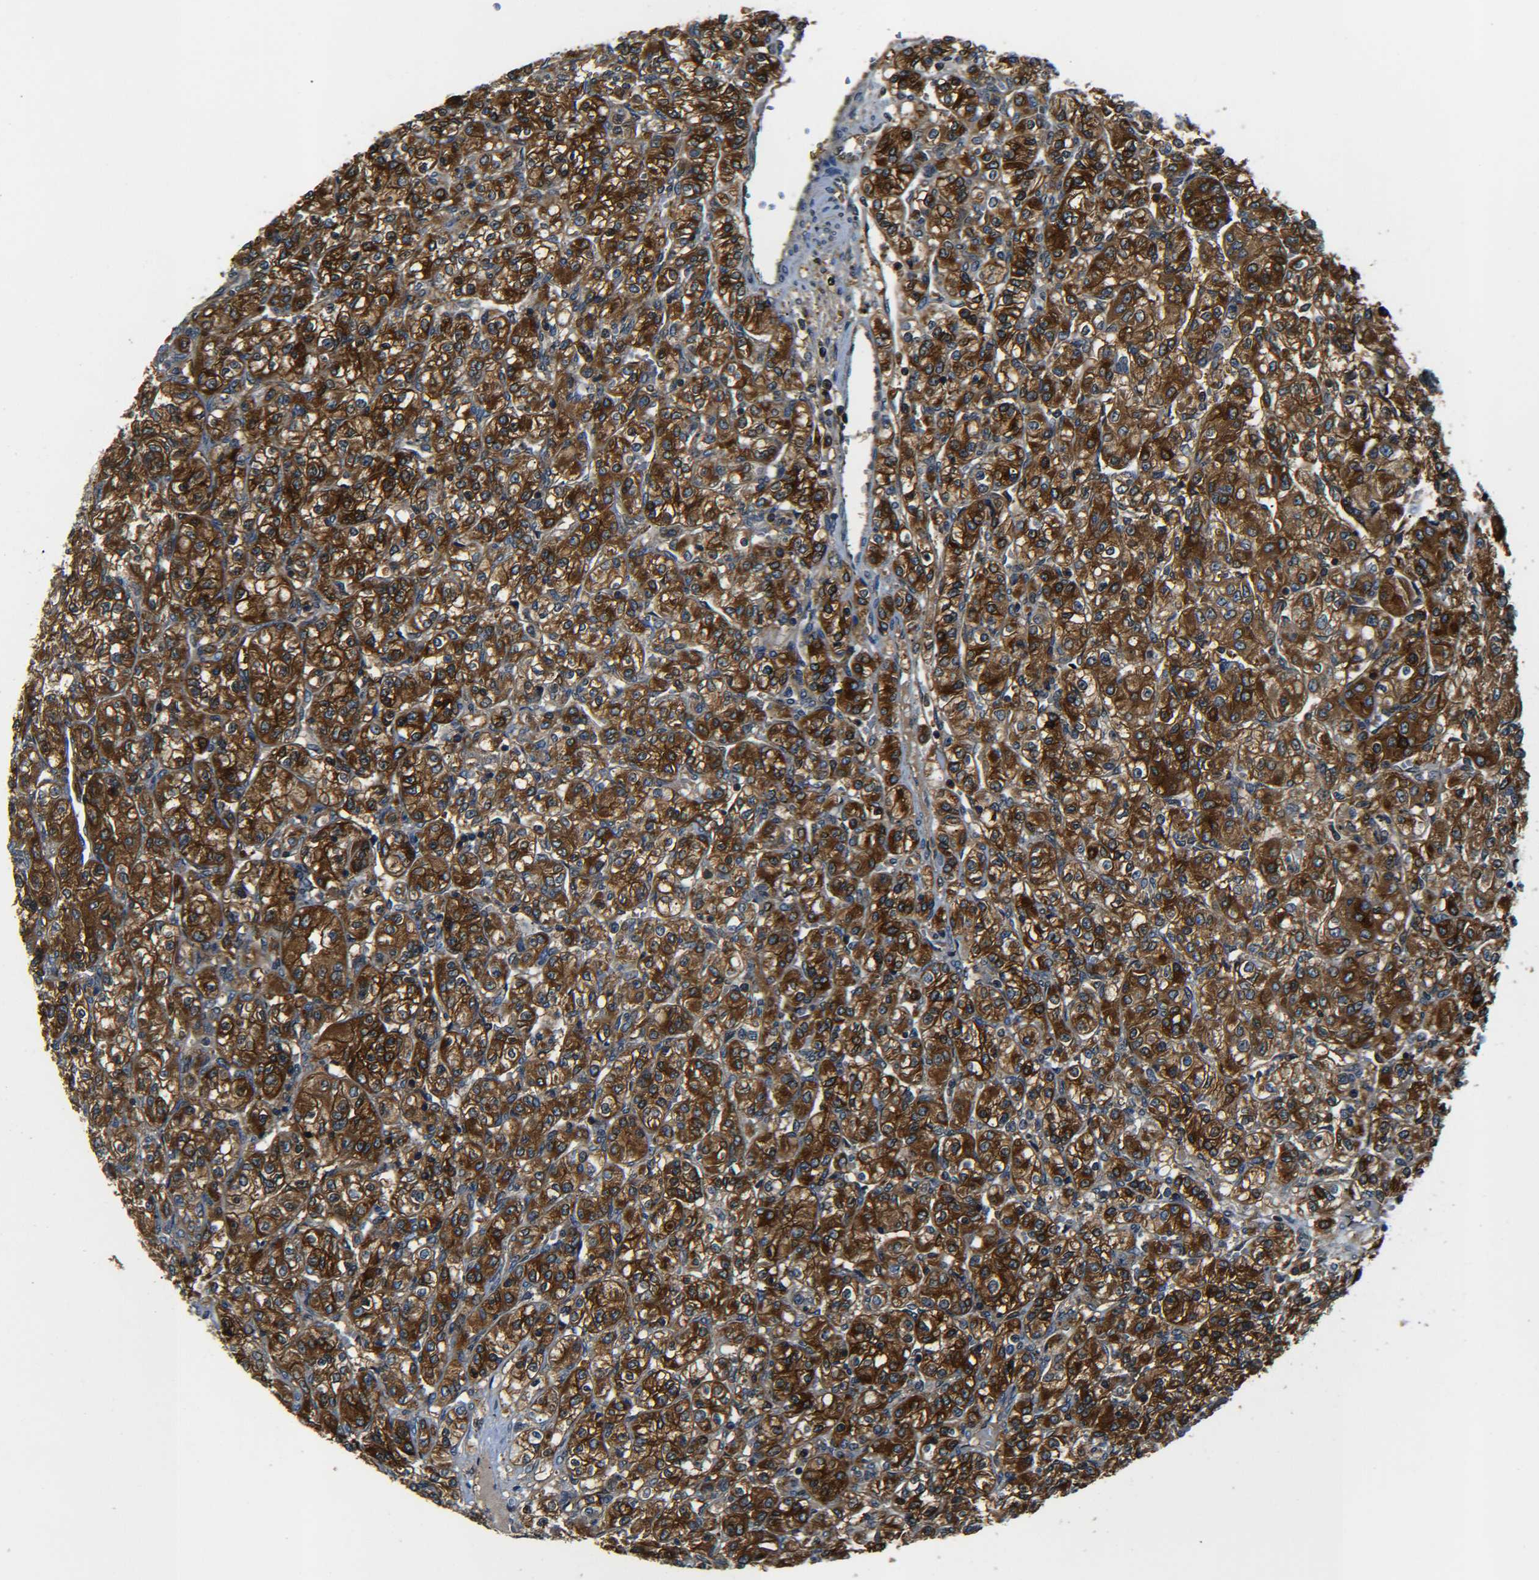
{"staining": {"intensity": "strong", "quantity": ">75%", "location": "cytoplasmic/membranous"}, "tissue": "renal cancer", "cell_type": "Tumor cells", "image_type": "cancer", "snomed": [{"axis": "morphology", "description": "Adenocarcinoma, NOS"}, {"axis": "topography", "description": "Kidney"}], "caption": "Adenocarcinoma (renal) was stained to show a protein in brown. There is high levels of strong cytoplasmic/membranous positivity in about >75% of tumor cells.", "gene": "PREB", "patient": {"sex": "male", "age": 77}}